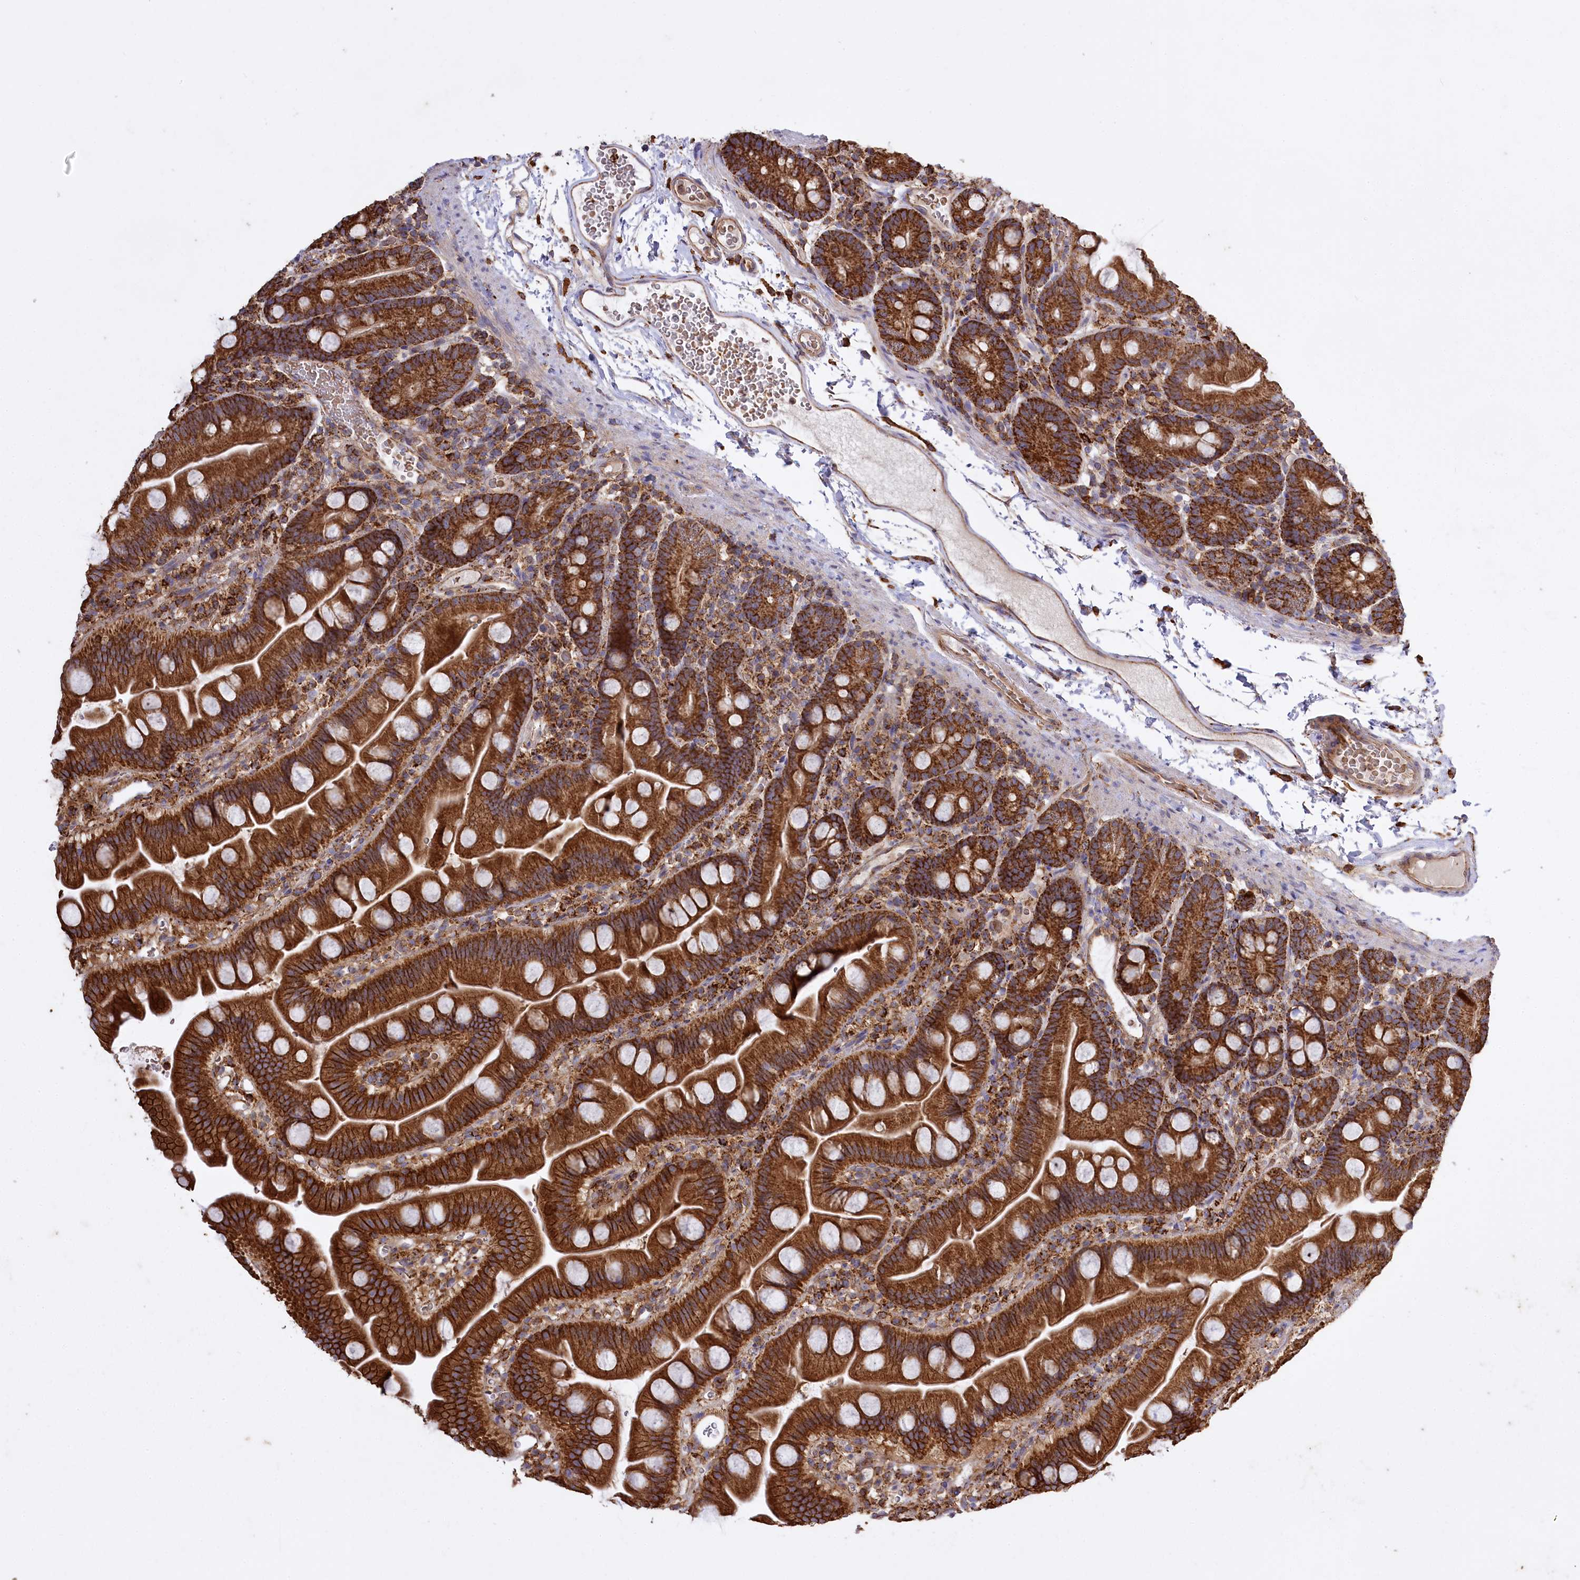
{"staining": {"intensity": "strong", "quantity": ">75%", "location": "cytoplasmic/membranous"}, "tissue": "small intestine", "cell_type": "Glandular cells", "image_type": "normal", "snomed": [{"axis": "morphology", "description": "Normal tissue, NOS"}, {"axis": "topography", "description": "Small intestine"}], "caption": "Protein expression analysis of unremarkable small intestine shows strong cytoplasmic/membranous expression in approximately >75% of glandular cells. (DAB IHC, brown staining for protein, blue staining for nuclei).", "gene": "CARD19", "patient": {"sex": "female", "age": 68}}